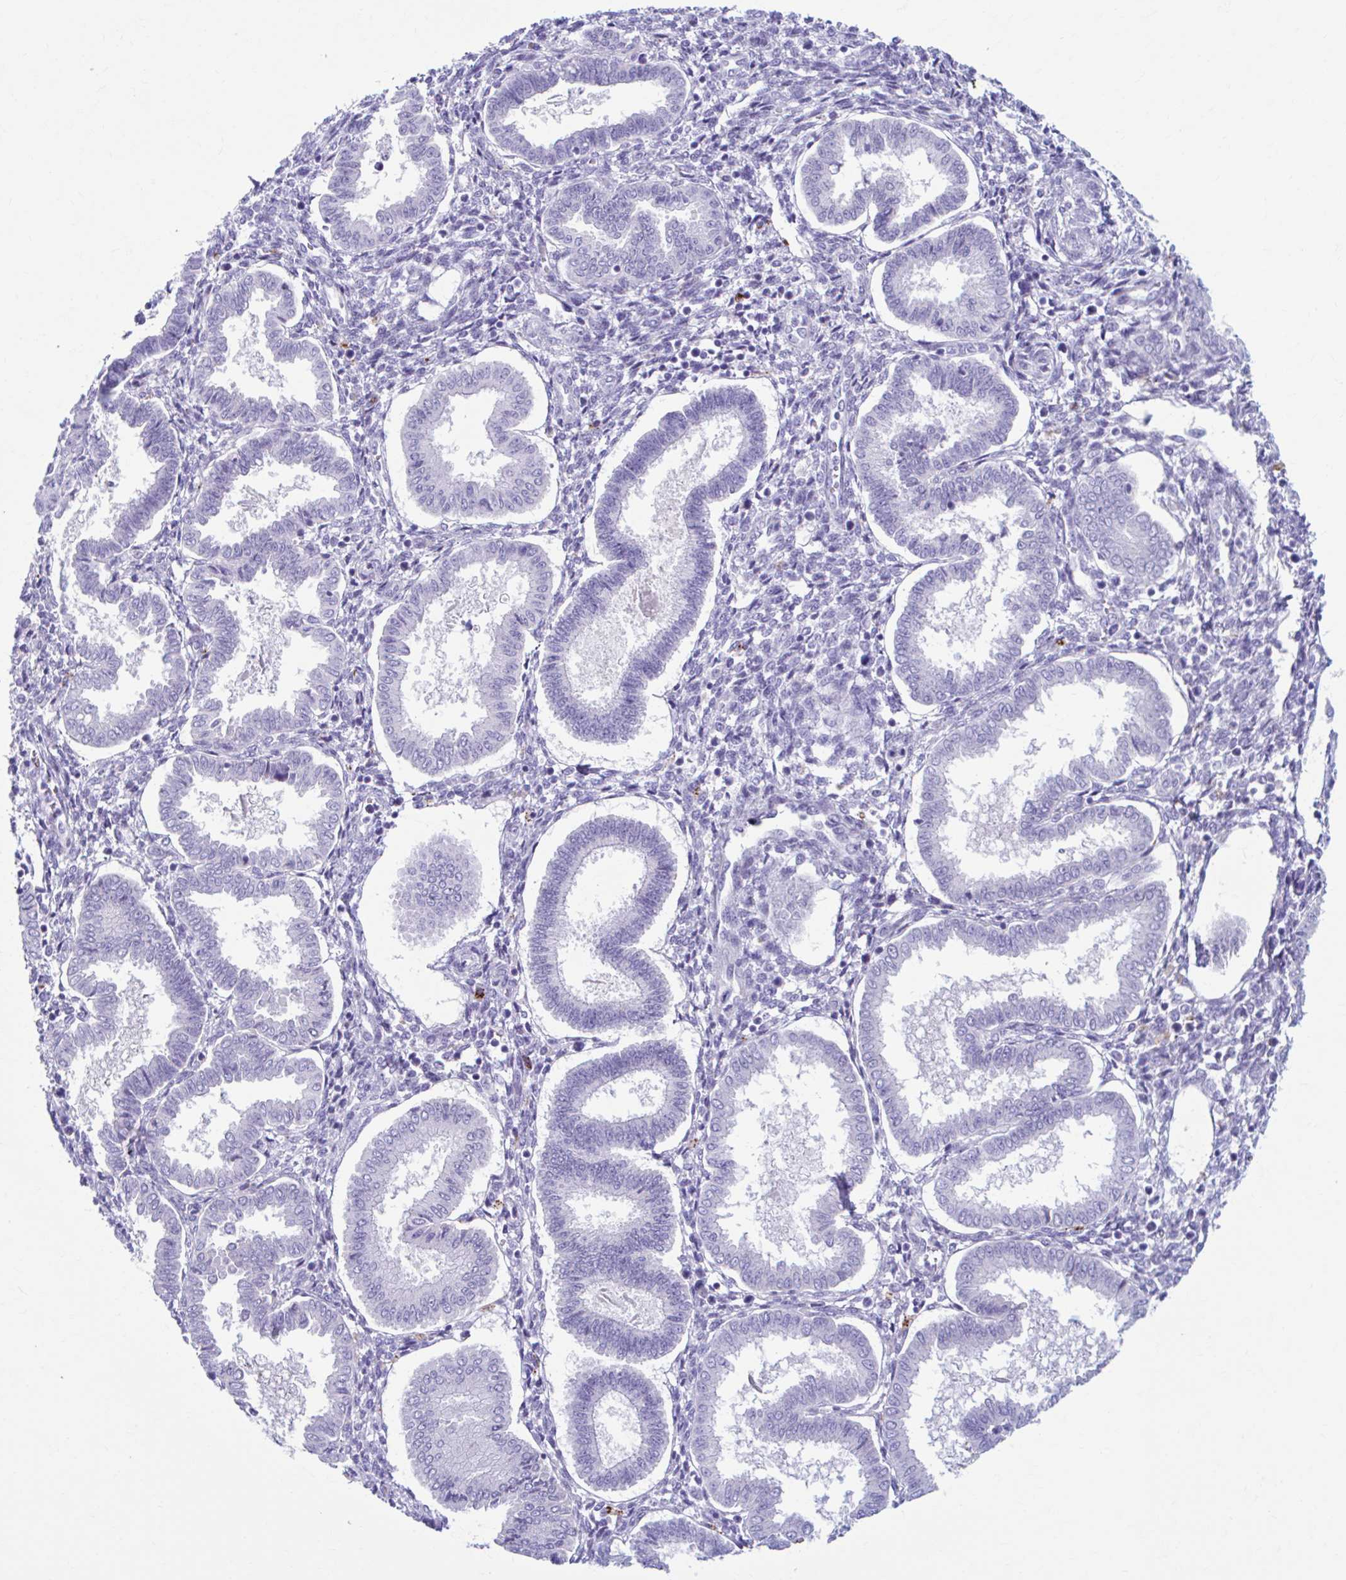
{"staining": {"intensity": "negative", "quantity": "none", "location": "none"}, "tissue": "endometrium", "cell_type": "Cells in endometrial stroma", "image_type": "normal", "snomed": [{"axis": "morphology", "description": "Normal tissue, NOS"}, {"axis": "topography", "description": "Endometrium"}], "caption": "Benign endometrium was stained to show a protein in brown. There is no significant staining in cells in endometrial stroma. (DAB (3,3'-diaminobenzidine) immunohistochemistry (IHC) visualized using brightfield microscopy, high magnification).", "gene": "C12orf71", "patient": {"sex": "female", "age": 24}}